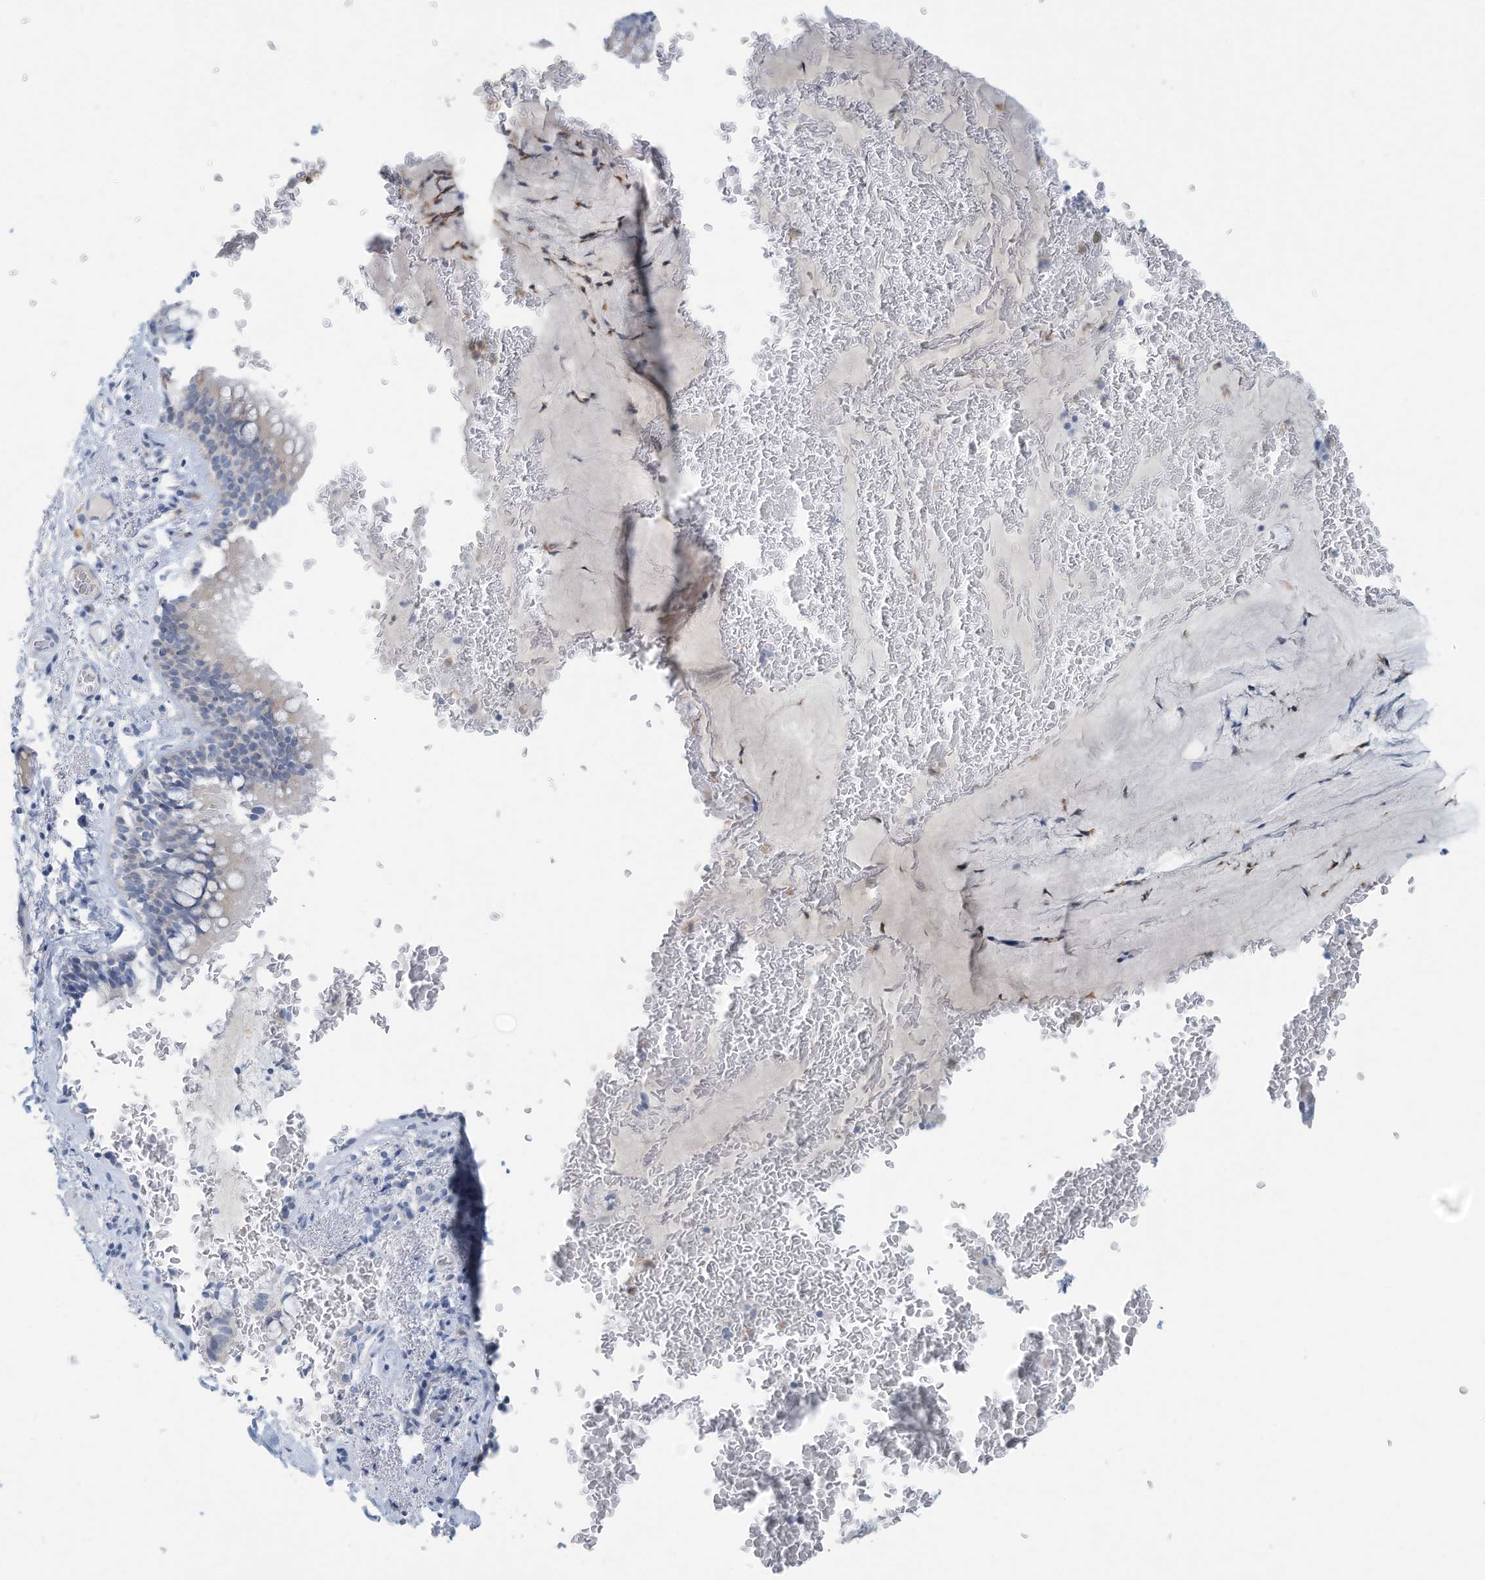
{"staining": {"intensity": "negative", "quantity": "none", "location": "none"}, "tissue": "bronchus", "cell_type": "Respiratory epithelial cells", "image_type": "normal", "snomed": [{"axis": "morphology", "description": "Normal tissue, NOS"}, {"axis": "topography", "description": "Cartilage tissue"}, {"axis": "topography", "description": "Bronchus"}], "caption": "Immunohistochemistry (IHC) of unremarkable human bronchus shows no positivity in respiratory epithelial cells.", "gene": "ERI2", "patient": {"sex": "female", "age": 36}}